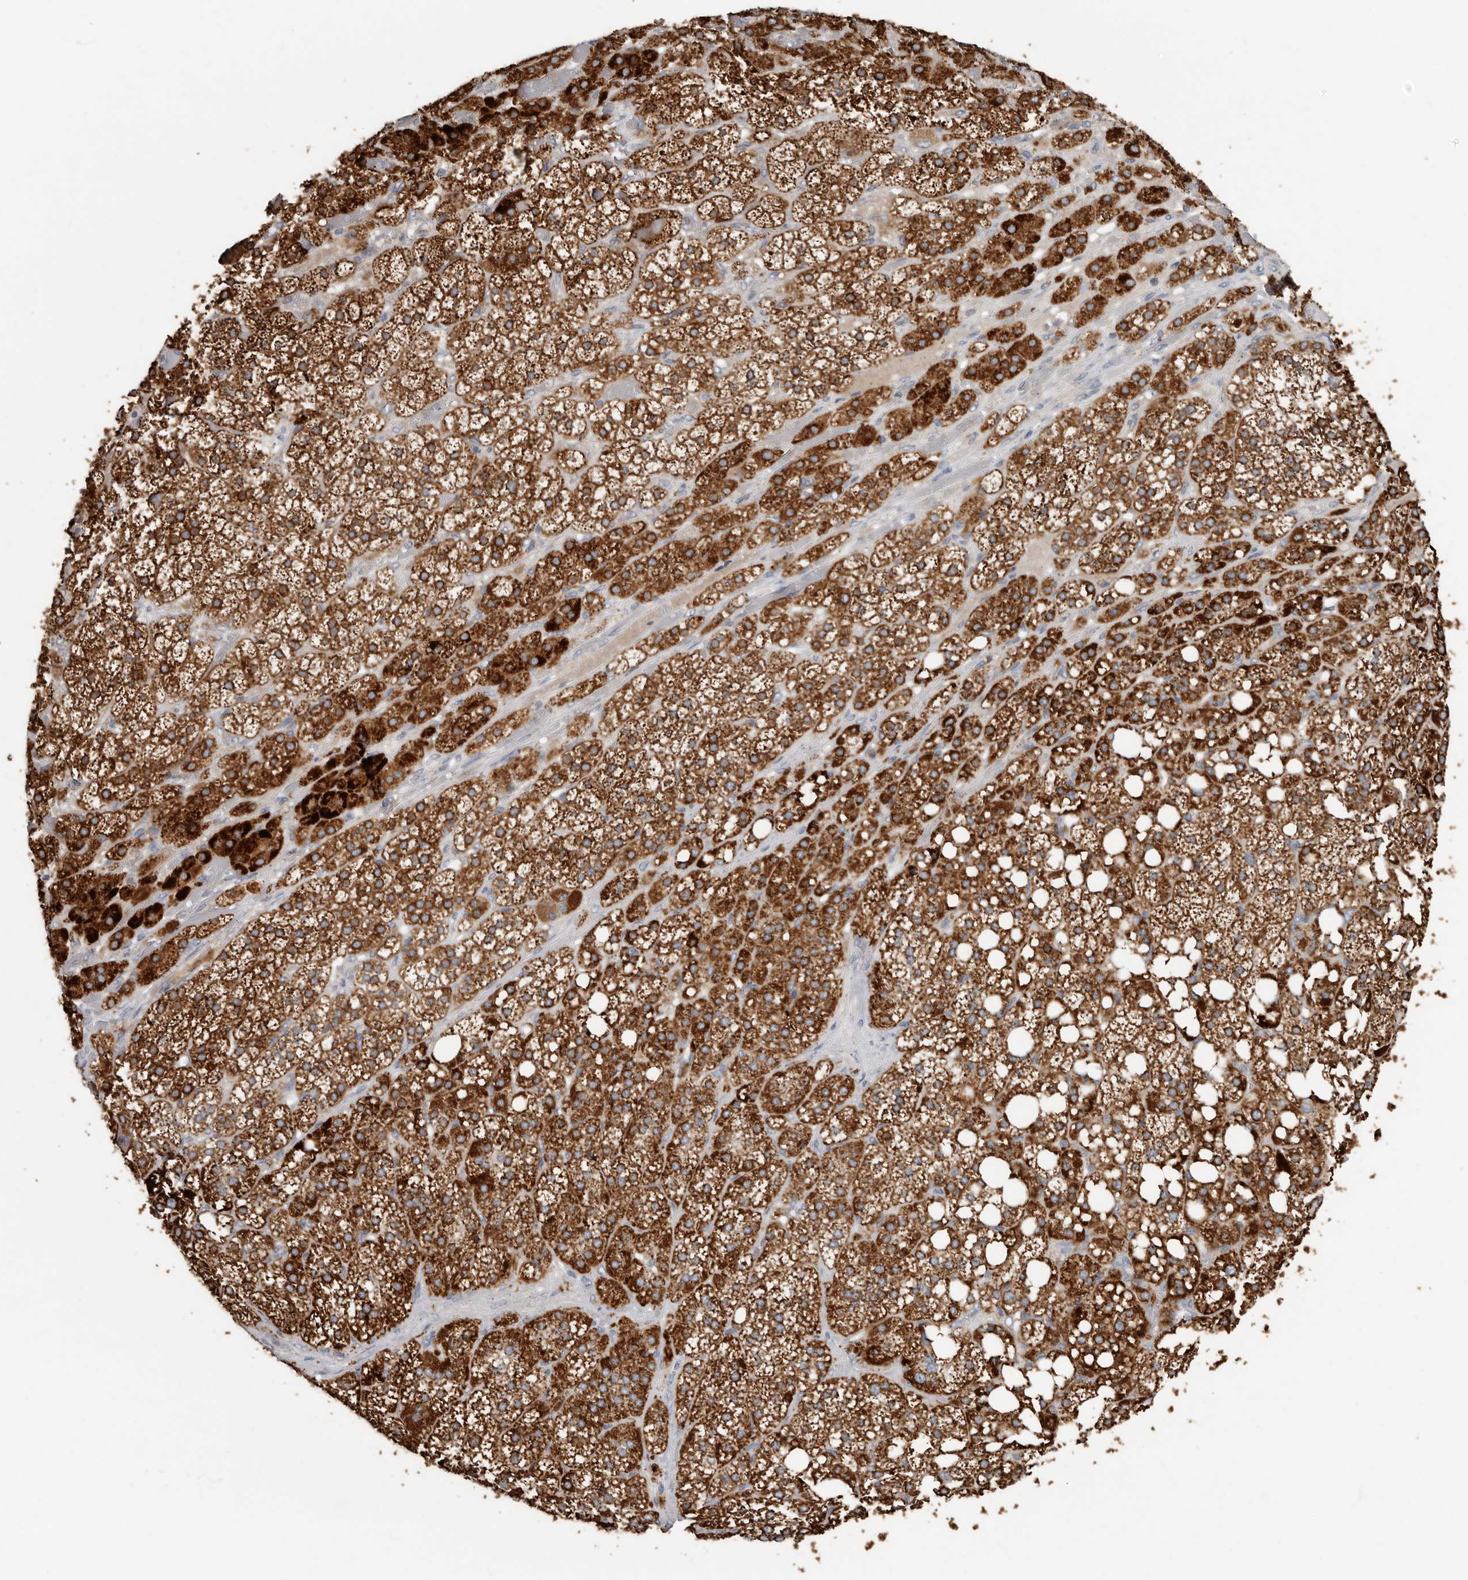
{"staining": {"intensity": "strong", "quantity": ">75%", "location": "cytoplasmic/membranous"}, "tissue": "adrenal gland", "cell_type": "Glandular cells", "image_type": "normal", "snomed": [{"axis": "morphology", "description": "Normal tissue, NOS"}, {"axis": "topography", "description": "Adrenal gland"}], "caption": "DAB (3,3'-diaminobenzidine) immunohistochemical staining of normal adrenal gland demonstrates strong cytoplasmic/membranous protein staining in approximately >75% of glandular cells.", "gene": "KIF26B", "patient": {"sex": "female", "age": 59}}